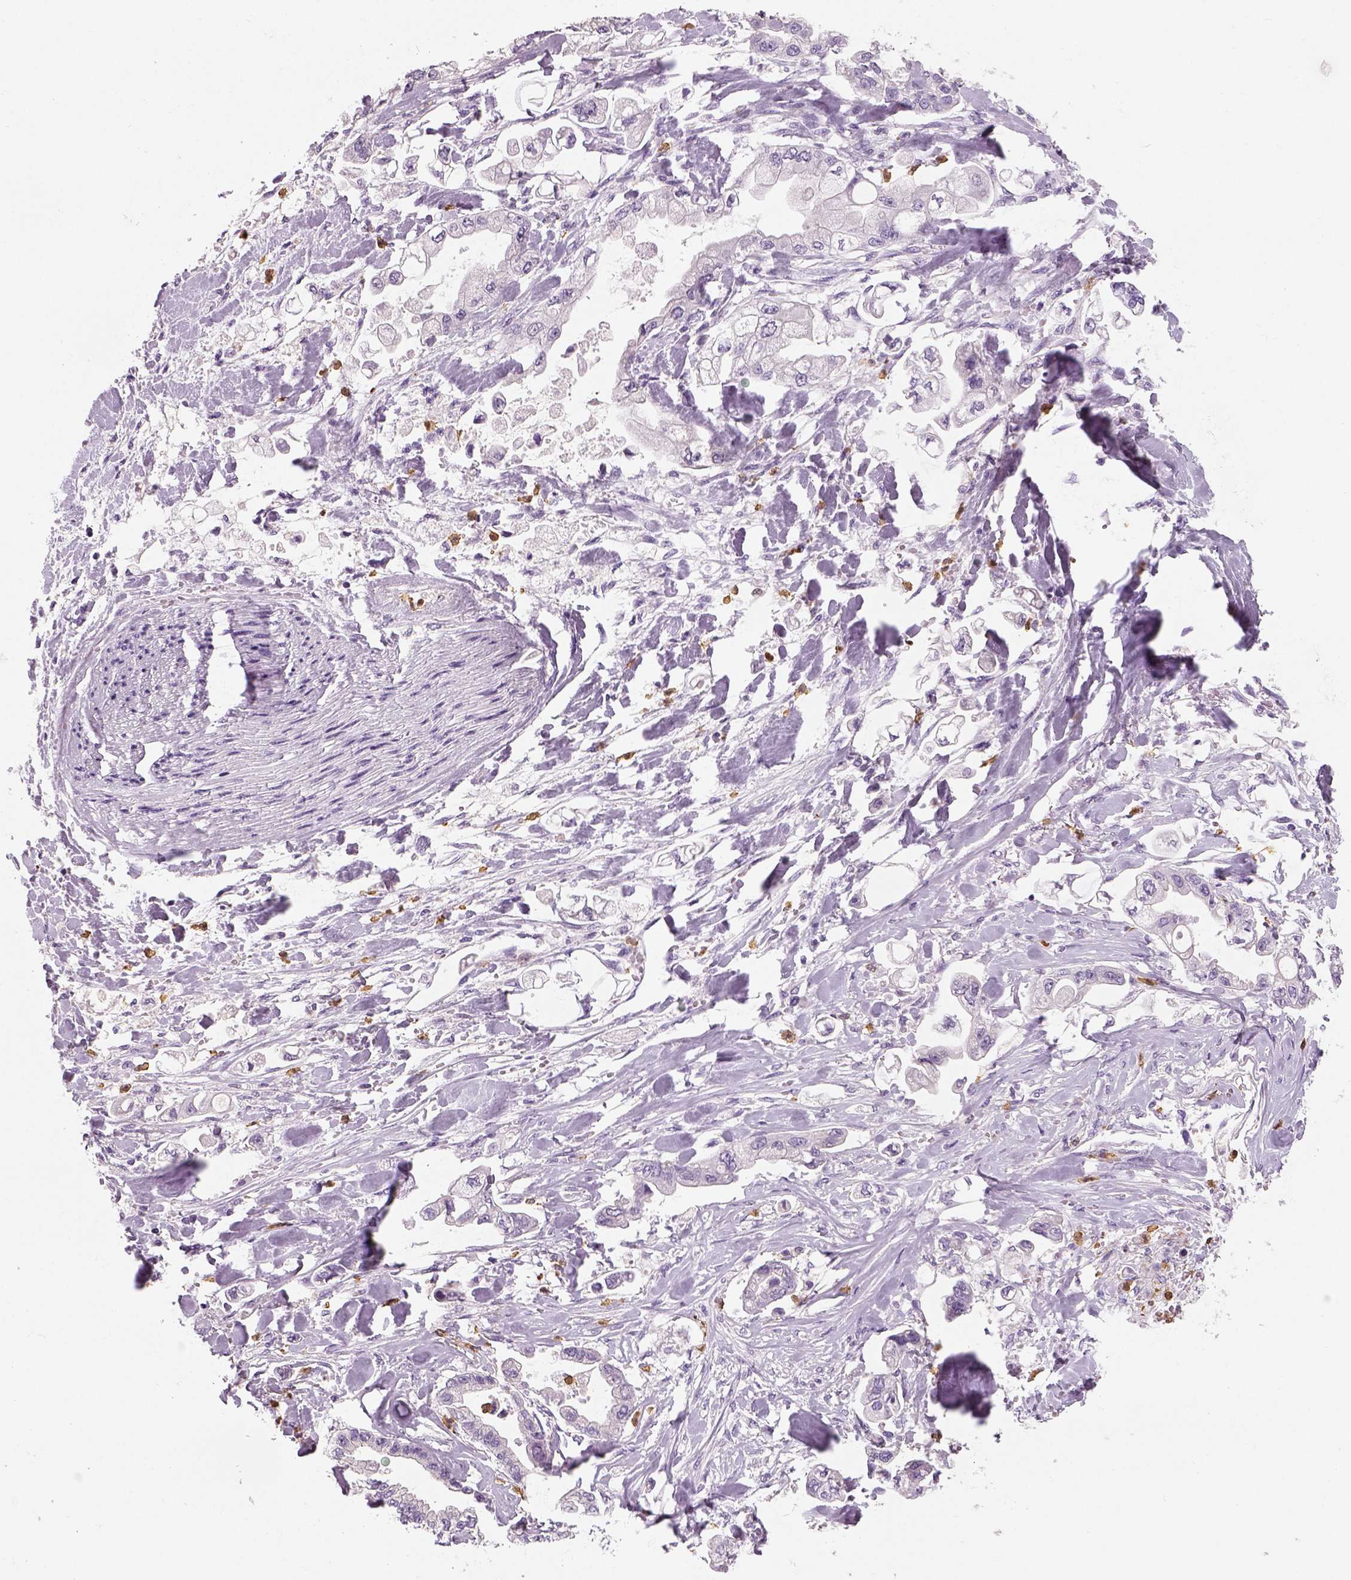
{"staining": {"intensity": "negative", "quantity": "none", "location": "none"}, "tissue": "stomach cancer", "cell_type": "Tumor cells", "image_type": "cancer", "snomed": [{"axis": "morphology", "description": "Adenocarcinoma, NOS"}, {"axis": "topography", "description": "Stomach"}], "caption": "The immunohistochemistry micrograph has no significant staining in tumor cells of adenocarcinoma (stomach) tissue.", "gene": "NECAB2", "patient": {"sex": "male", "age": 62}}